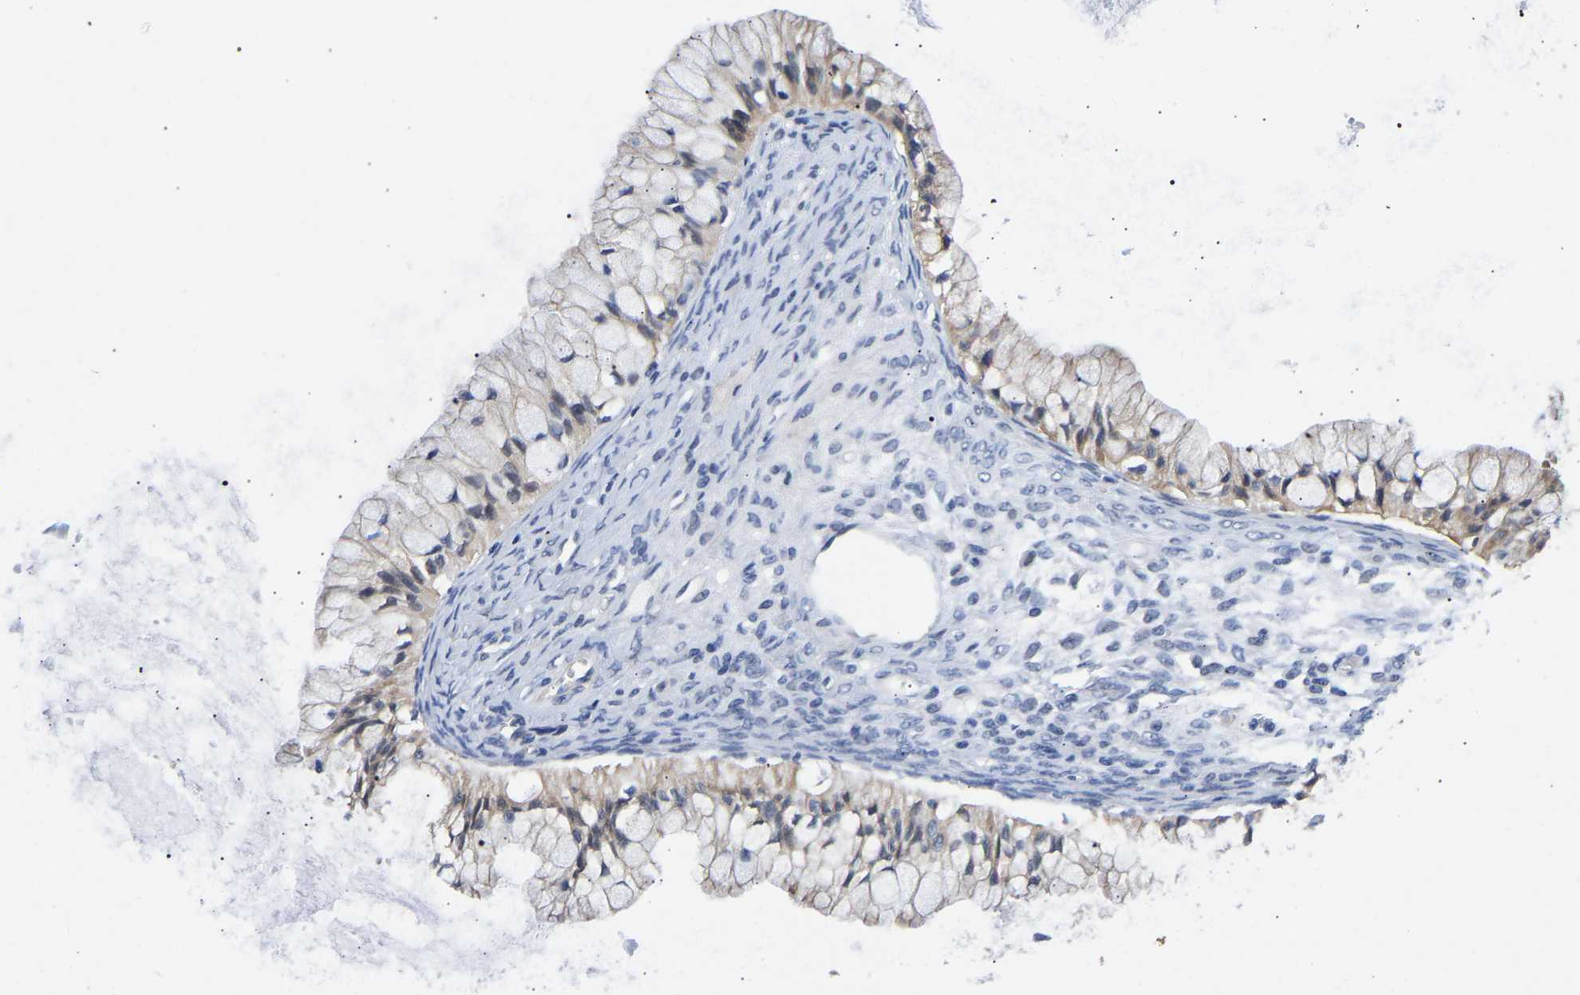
{"staining": {"intensity": "weak", "quantity": "25%-75%", "location": "cytoplasmic/membranous"}, "tissue": "ovarian cancer", "cell_type": "Tumor cells", "image_type": "cancer", "snomed": [{"axis": "morphology", "description": "Cystadenocarcinoma, mucinous, NOS"}, {"axis": "topography", "description": "Ovary"}], "caption": "Approximately 25%-75% of tumor cells in human ovarian cancer (mucinous cystadenocarcinoma) demonstrate weak cytoplasmic/membranous protein staining as visualized by brown immunohistochemical staining.", "gene": "CCDC6", "patient": {"sex": "female", "age": 57}}